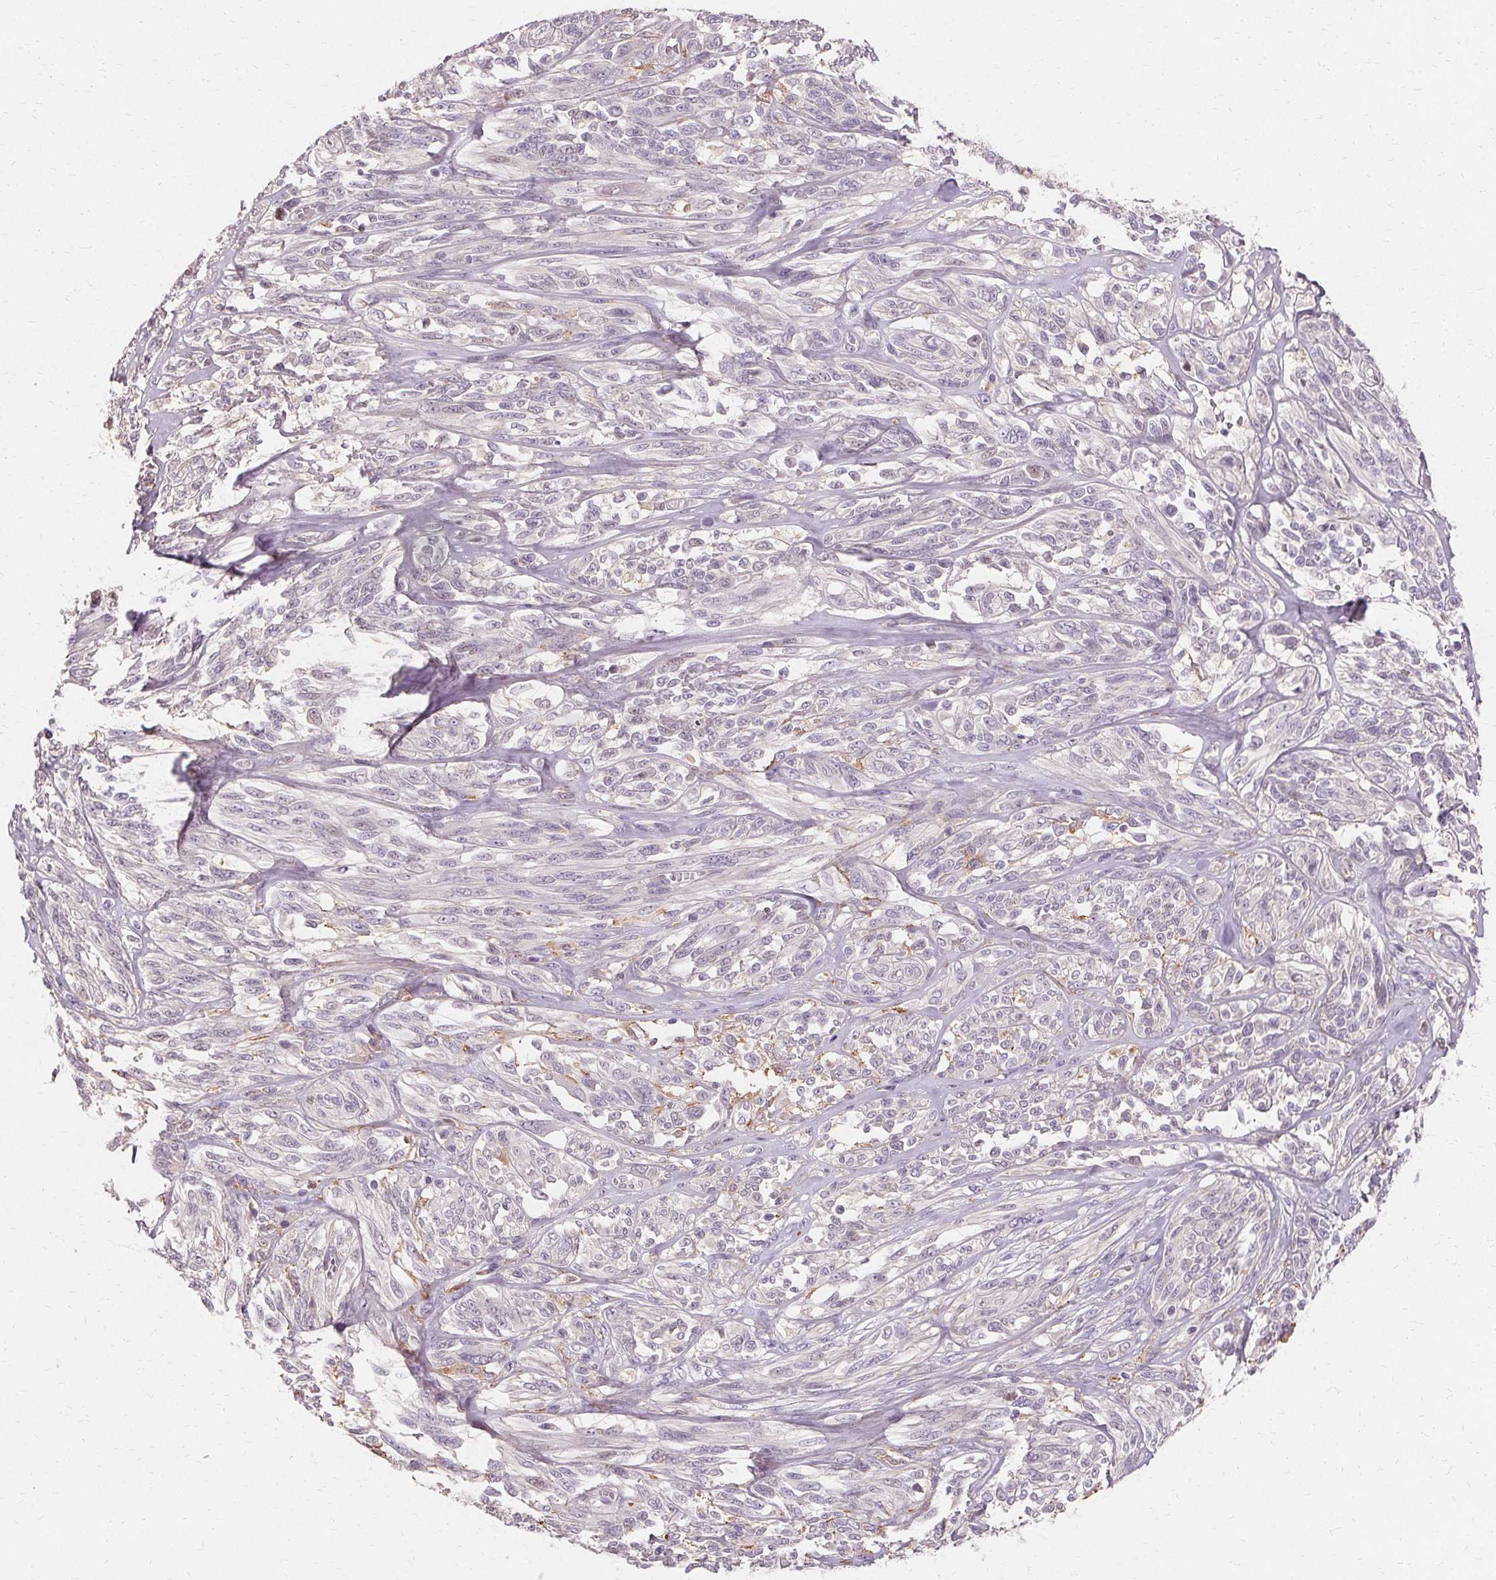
{"staining": {"intensity": "negative", "quantity": "none", "location": "none"}, "tissue": "melanoma", "cell_type": "Tumor cells", "image_type": "cancer", "snomed": [{"axis": "morphology", "description": "Malignant melanoma, NOS"}, {"axis": "topography", "description": "Skin"}], "caption": "Immunohistochemical staining of human melanoma reveals no significant expression in tumor cells.", "gene": "IFNGR1", "patient": {"sex": "female", "age": 91}}